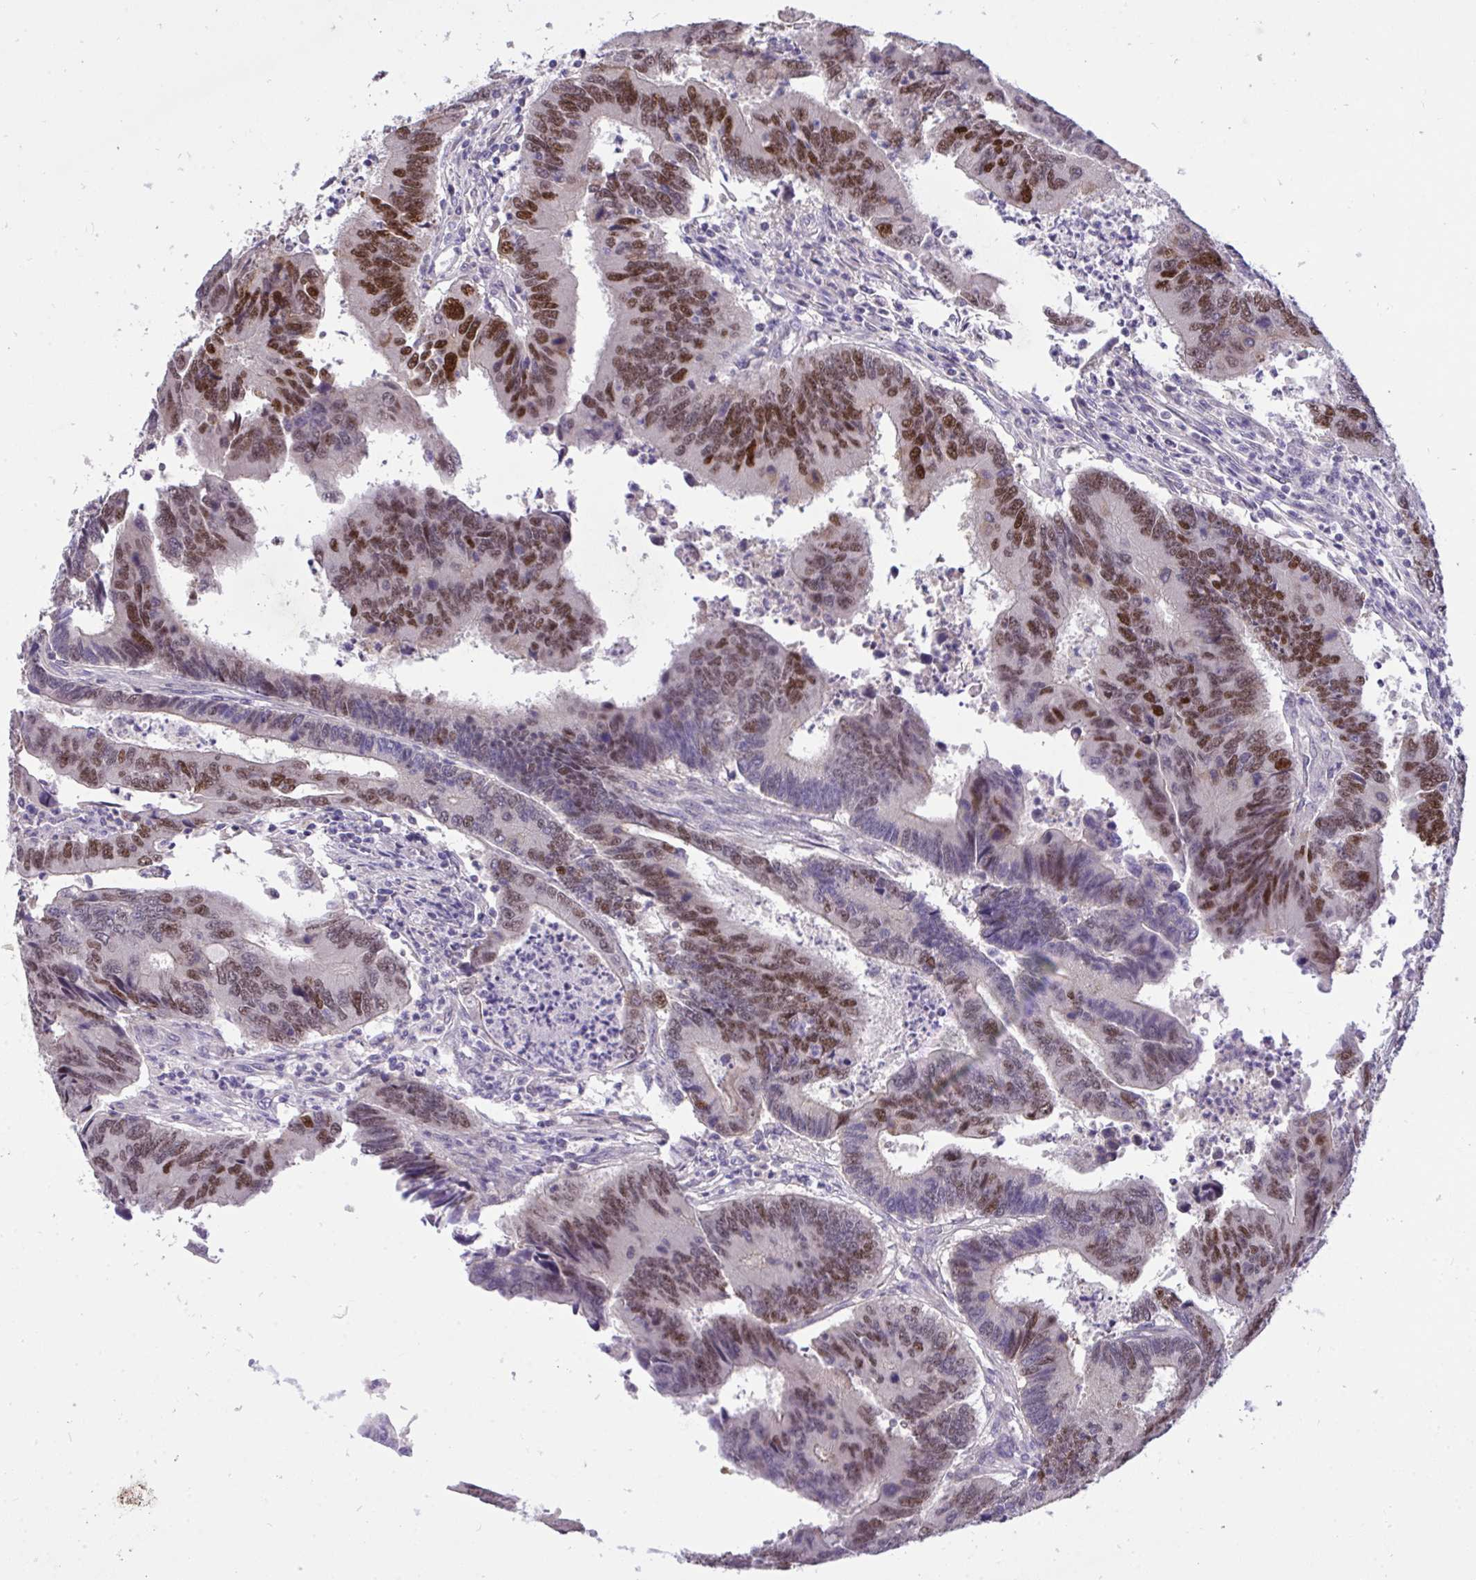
{"staining": {"intensity": "moderate", "quantity": "25%-75%", "location": "nuclear"}, "tissue": "colorectal cancer", "cell_type": "Tumor cells", "image_type": "cancer", "snomed": [{"axis": "morphology", "description": "Adenocarcinoma, NOS"}, {"axis": "topography", "description": "Colon"}], "caption": "A photomicrograph of human colorectal adenocarcinoma stained for a protein shows moderate nuclear brown staining in tumor cells. (Brightfield microscopy of DAB IHC at high magnification).", "gene": "C19orf54", "patient": {"sex": "female", "age": 67}}